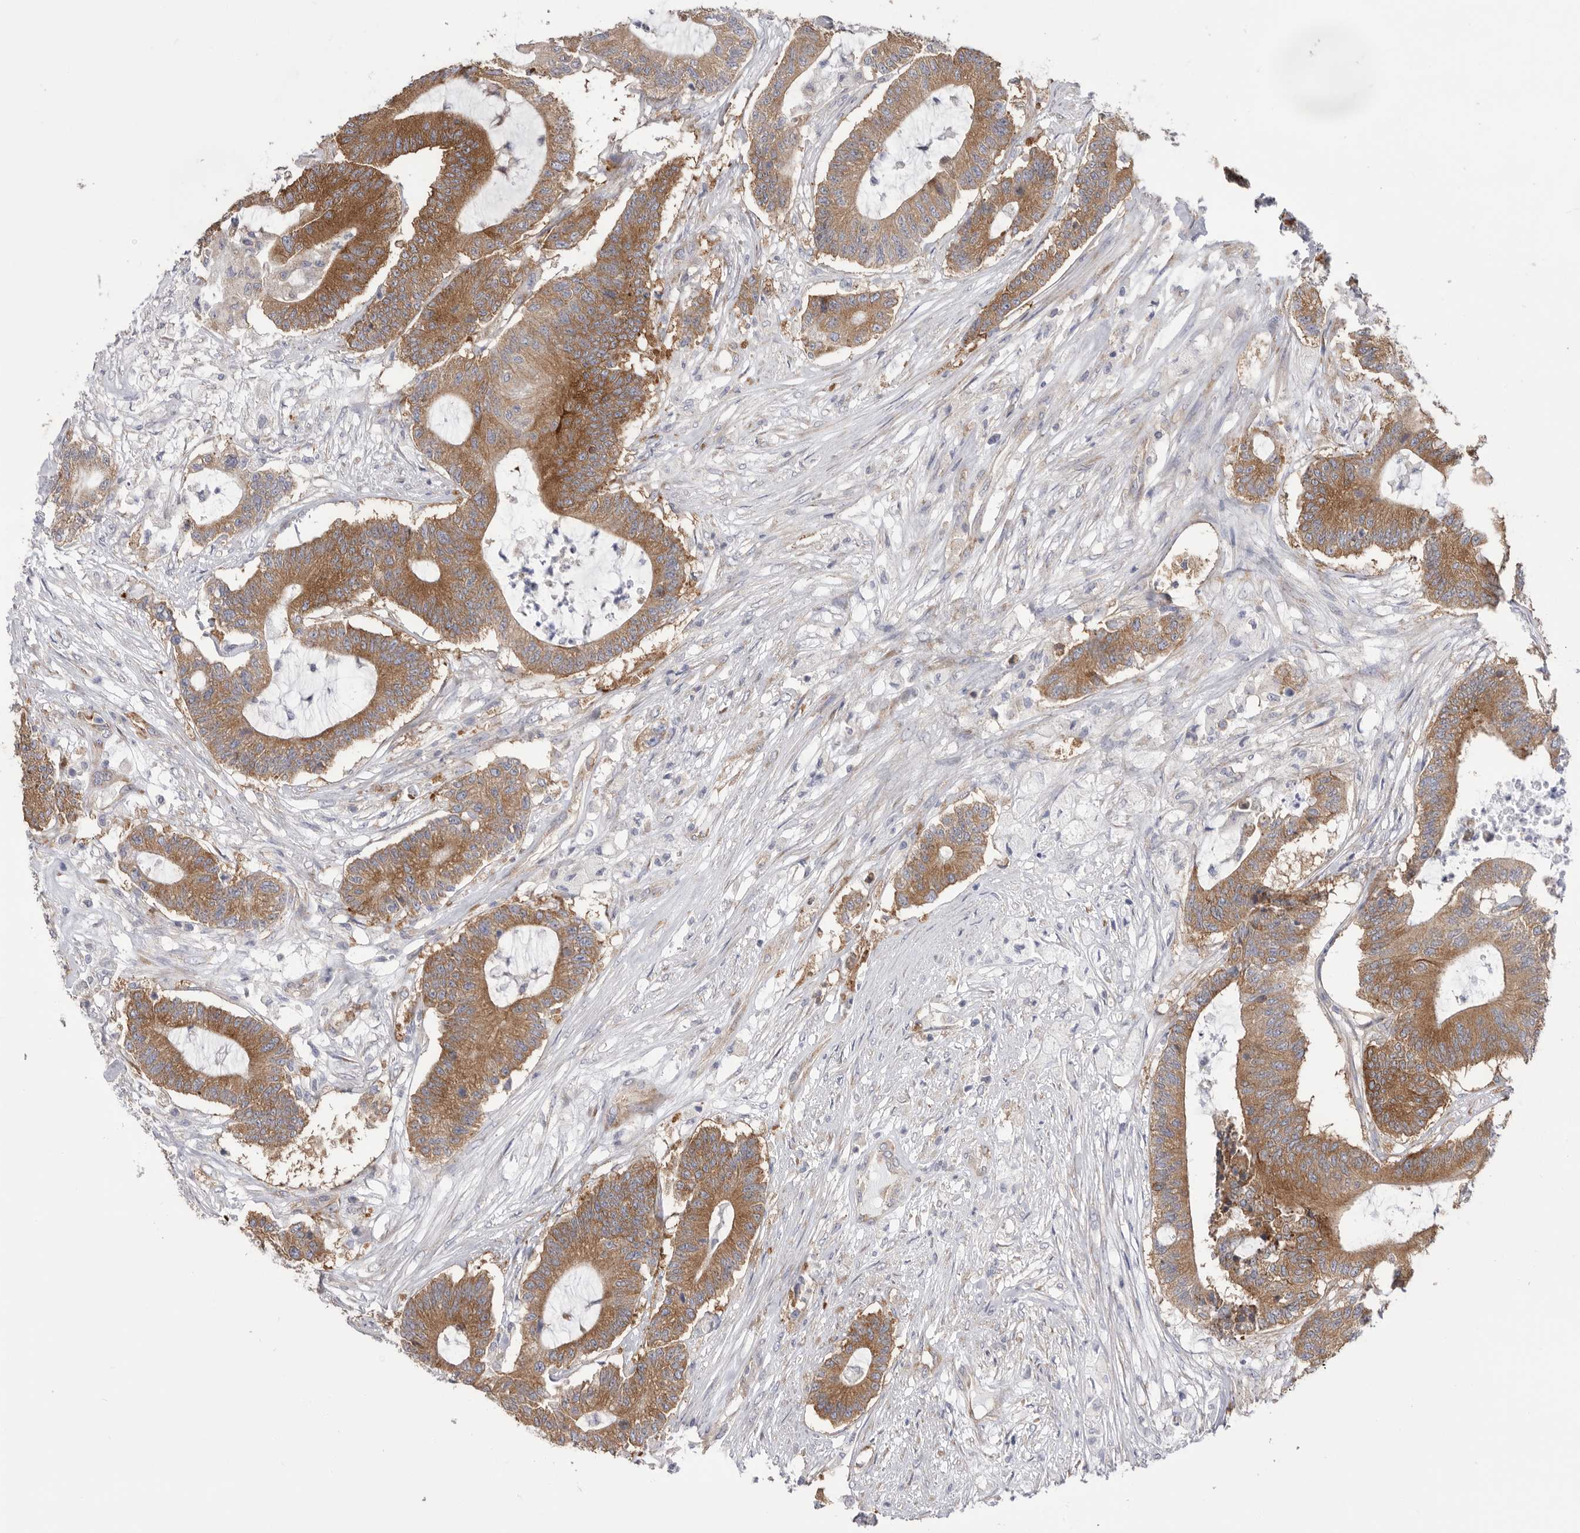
{"staining": {"intensity": "moderate", "quantity": ">75%", "location": "cytoplasmic/membranous"}, "tissue": "colorectal cancer", "cell_type": "Tumor cells", "image_type": "cancer", "snomed": [{"axis": "morphology", "description": "Adenocarcinoma, NOS"}, {"axis": "topography", "description": "Colon"}], "caption": "About >75% of tumor cells in human colorectal cancer (adenocarcinoma) reveal moderate cytoplasmic/membranous protein positivity as visualized by brown immunohistochemical staining.", "gene": "SERBP1", "patient": {"sex": "female", "age": 84}}